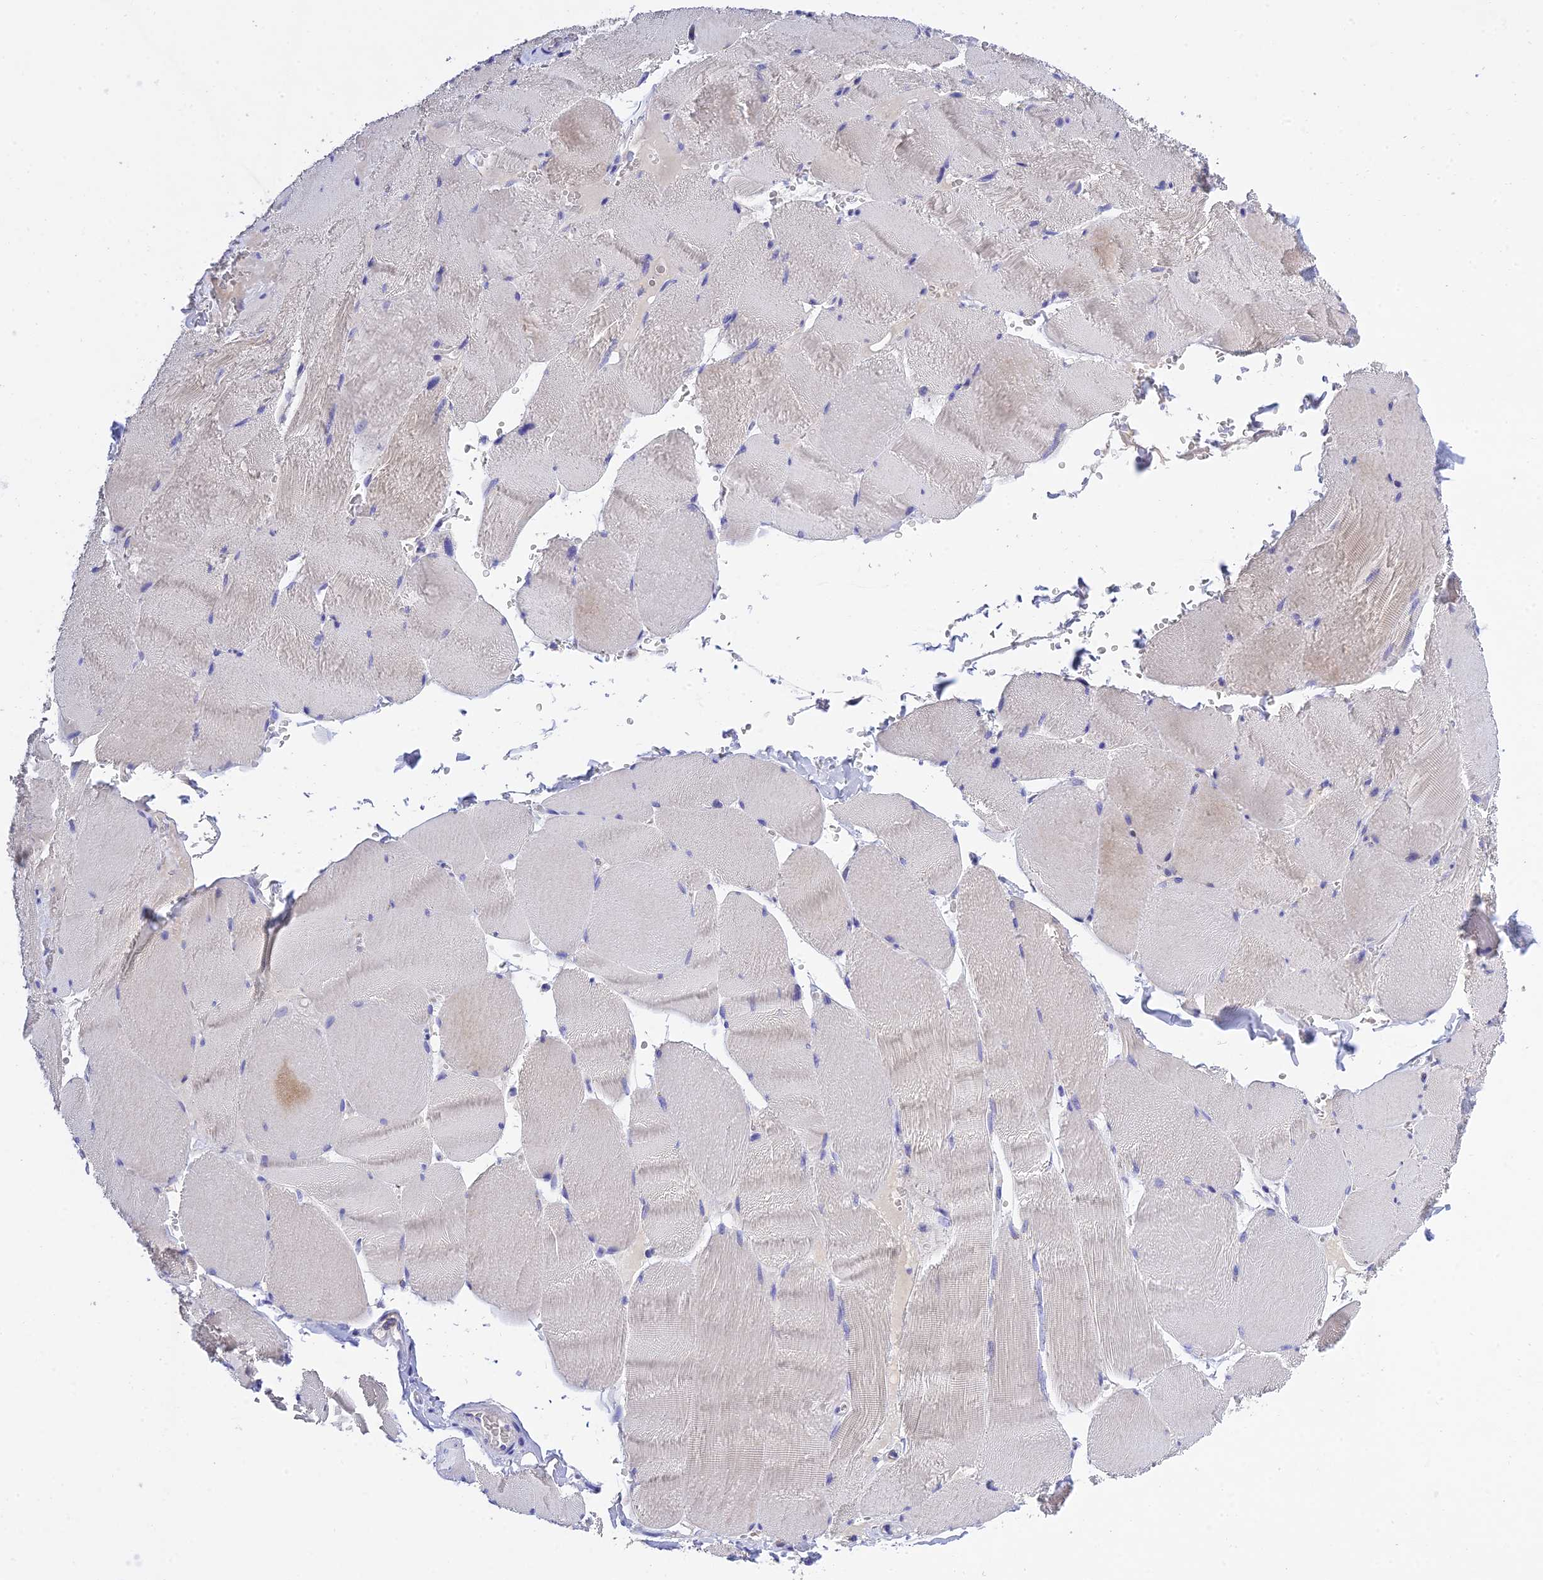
{"staining": {"intensity": "moderate", "quantity": "<25%", "location": "cytoplasmic/membranous"}, "tissue": "skeletal muscle", "cell_type": "Myocytes", "image_type": "normal", "snomed": [{"axis": "morphology", "description": "Normal tissue, NOS"}, {"axis": "topography", "description": "Skeletal muscle"}, {"axis": "topography", "description": "Head-Neck"}], "caption": "Human skeletal muscle stained for a protein (brown) exhibits moderate cytoplasmic/membranous positive expression in approximately <25% of myocytes.", "gene": "MS4A5", "patient": {"sex": "male", "age": 66}}